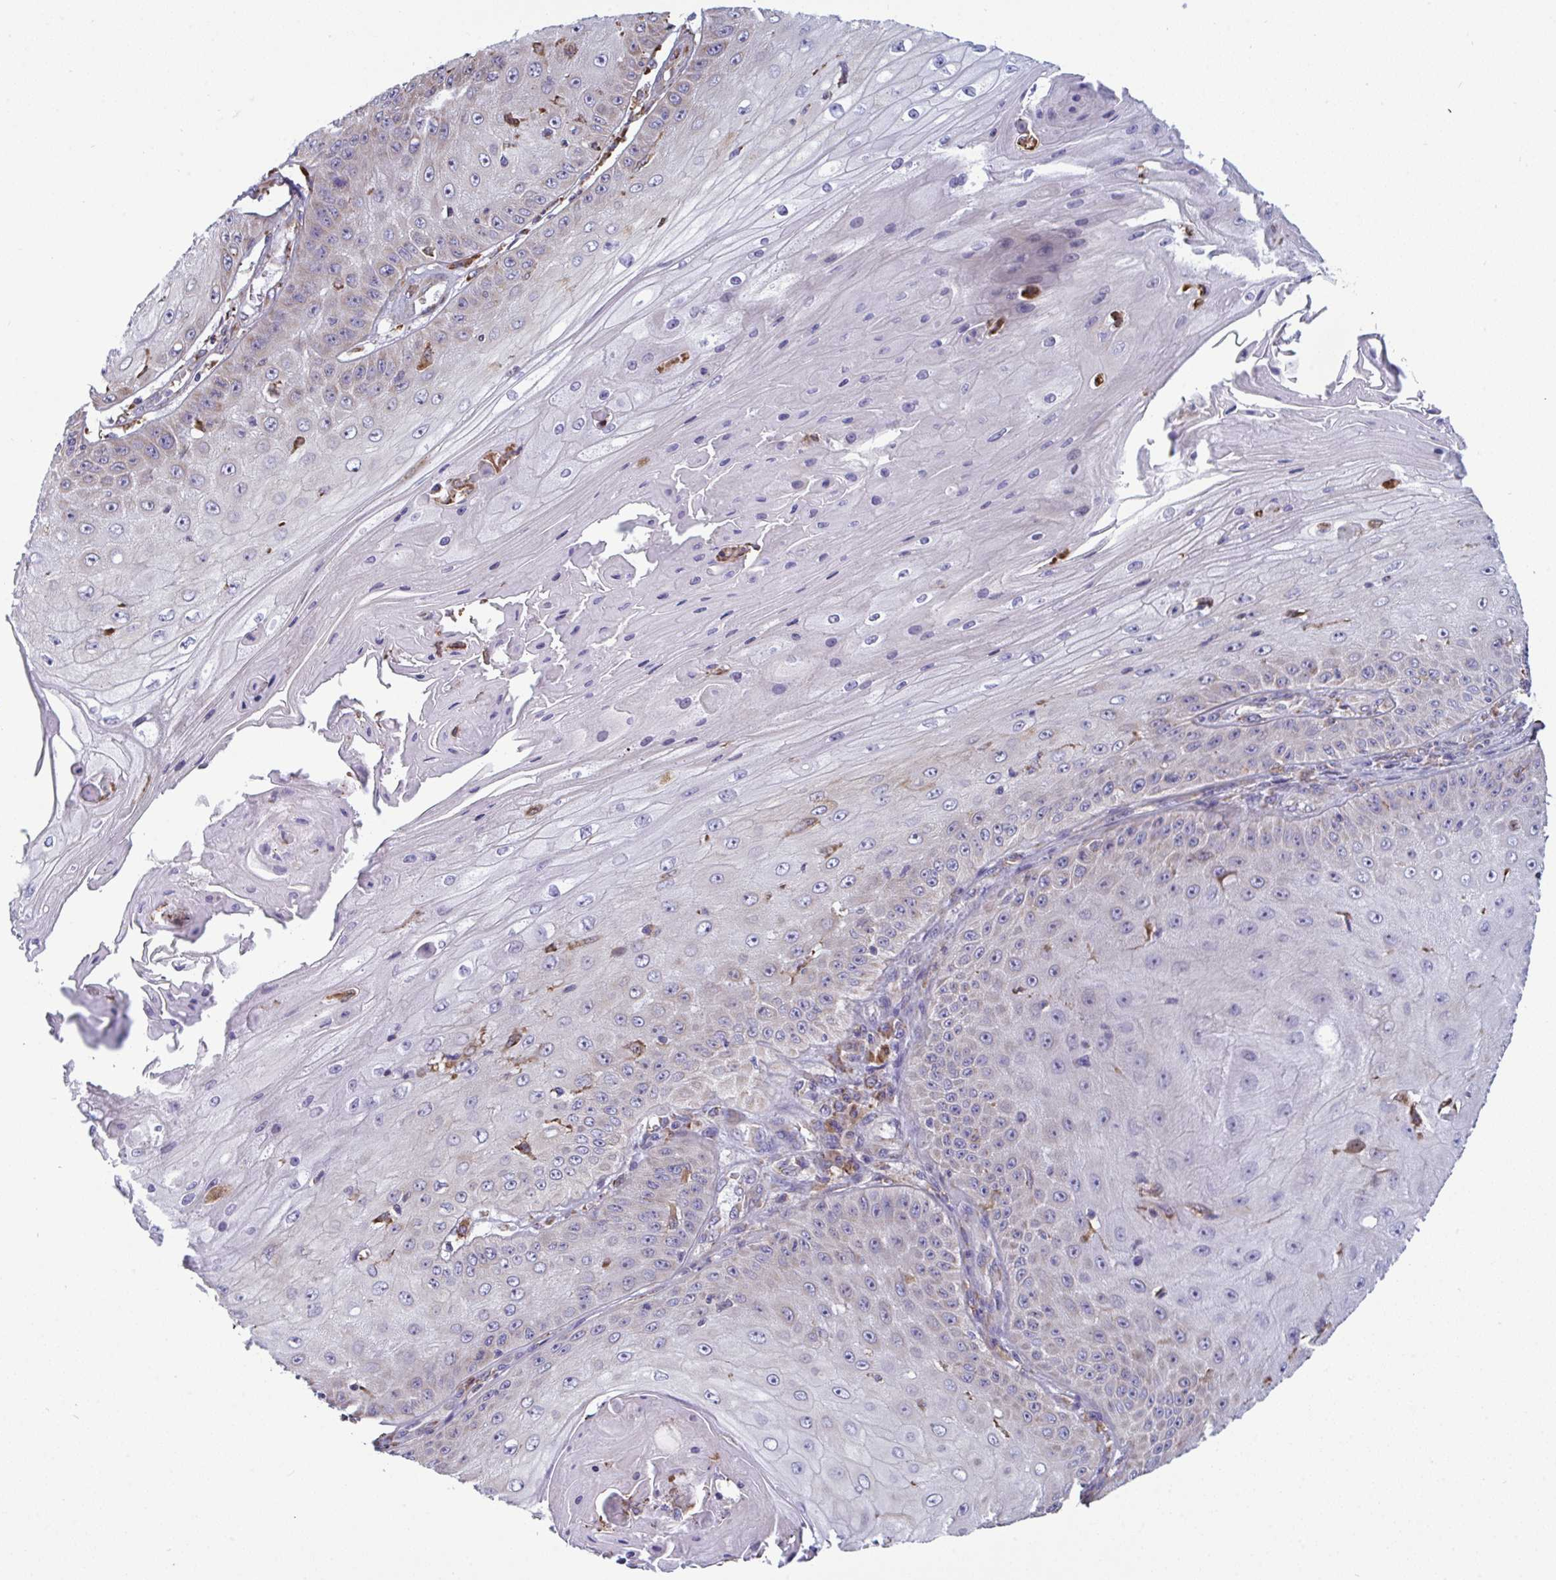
{"staining": {"intensity": "negative", "quantity": "none", "location": "none"}, "tissue": "skin cancer", "cell_type": "Tumor cells", "image_type": "cancer", "snomed": [{"axis": "morphology", "description": "Squamous cell carcinoma, NOS"}, {"axis": "topography", "description": "Skin"}], "caption": "Tumor cells show no significant expression in squamous cell carcinoma (skin).", "gene": "MYMK", "patient": {"sex": "male", "age": 70}}